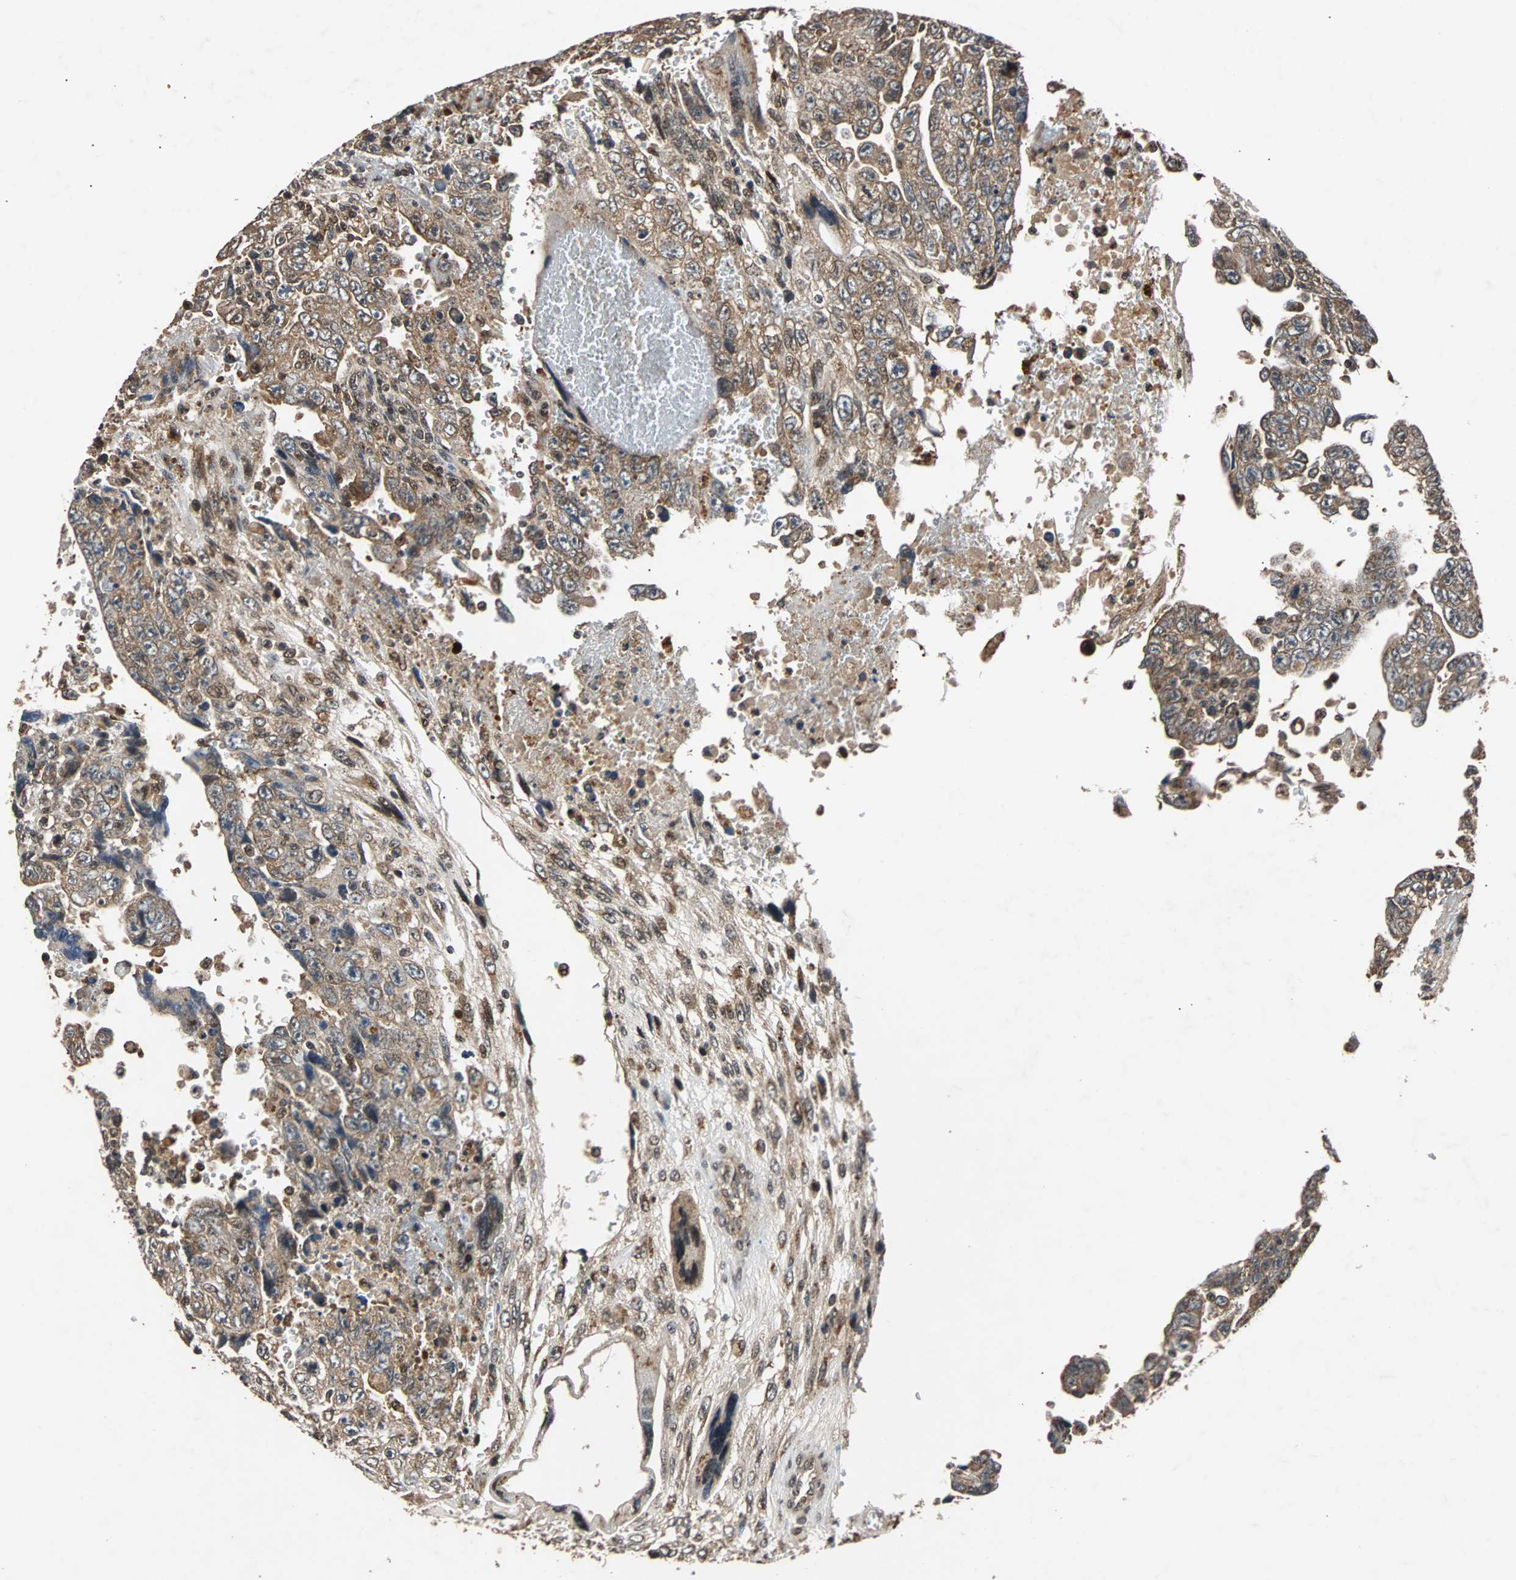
{"staining": {"intensity": "strong", "quantity": ">75%", "location": "cytoplasmic/membranous"}, "tissue": "testis cancer", "cell_type": "Tumor cells", "image_type": "cancer", "snomed": [{"axis": "morphology", "description": "Carcinoma, Embryonal, NOS"}, {"axis": "topography", "description": "Testis"}], "caption": "Testis embryonal carcinoma stained with a brown dye reveals strong cytoplasmic/membranous positive expression in about >75% of tumor cells.", "gene": "USP31", "patient": {"sex": "male", "age": 28}}